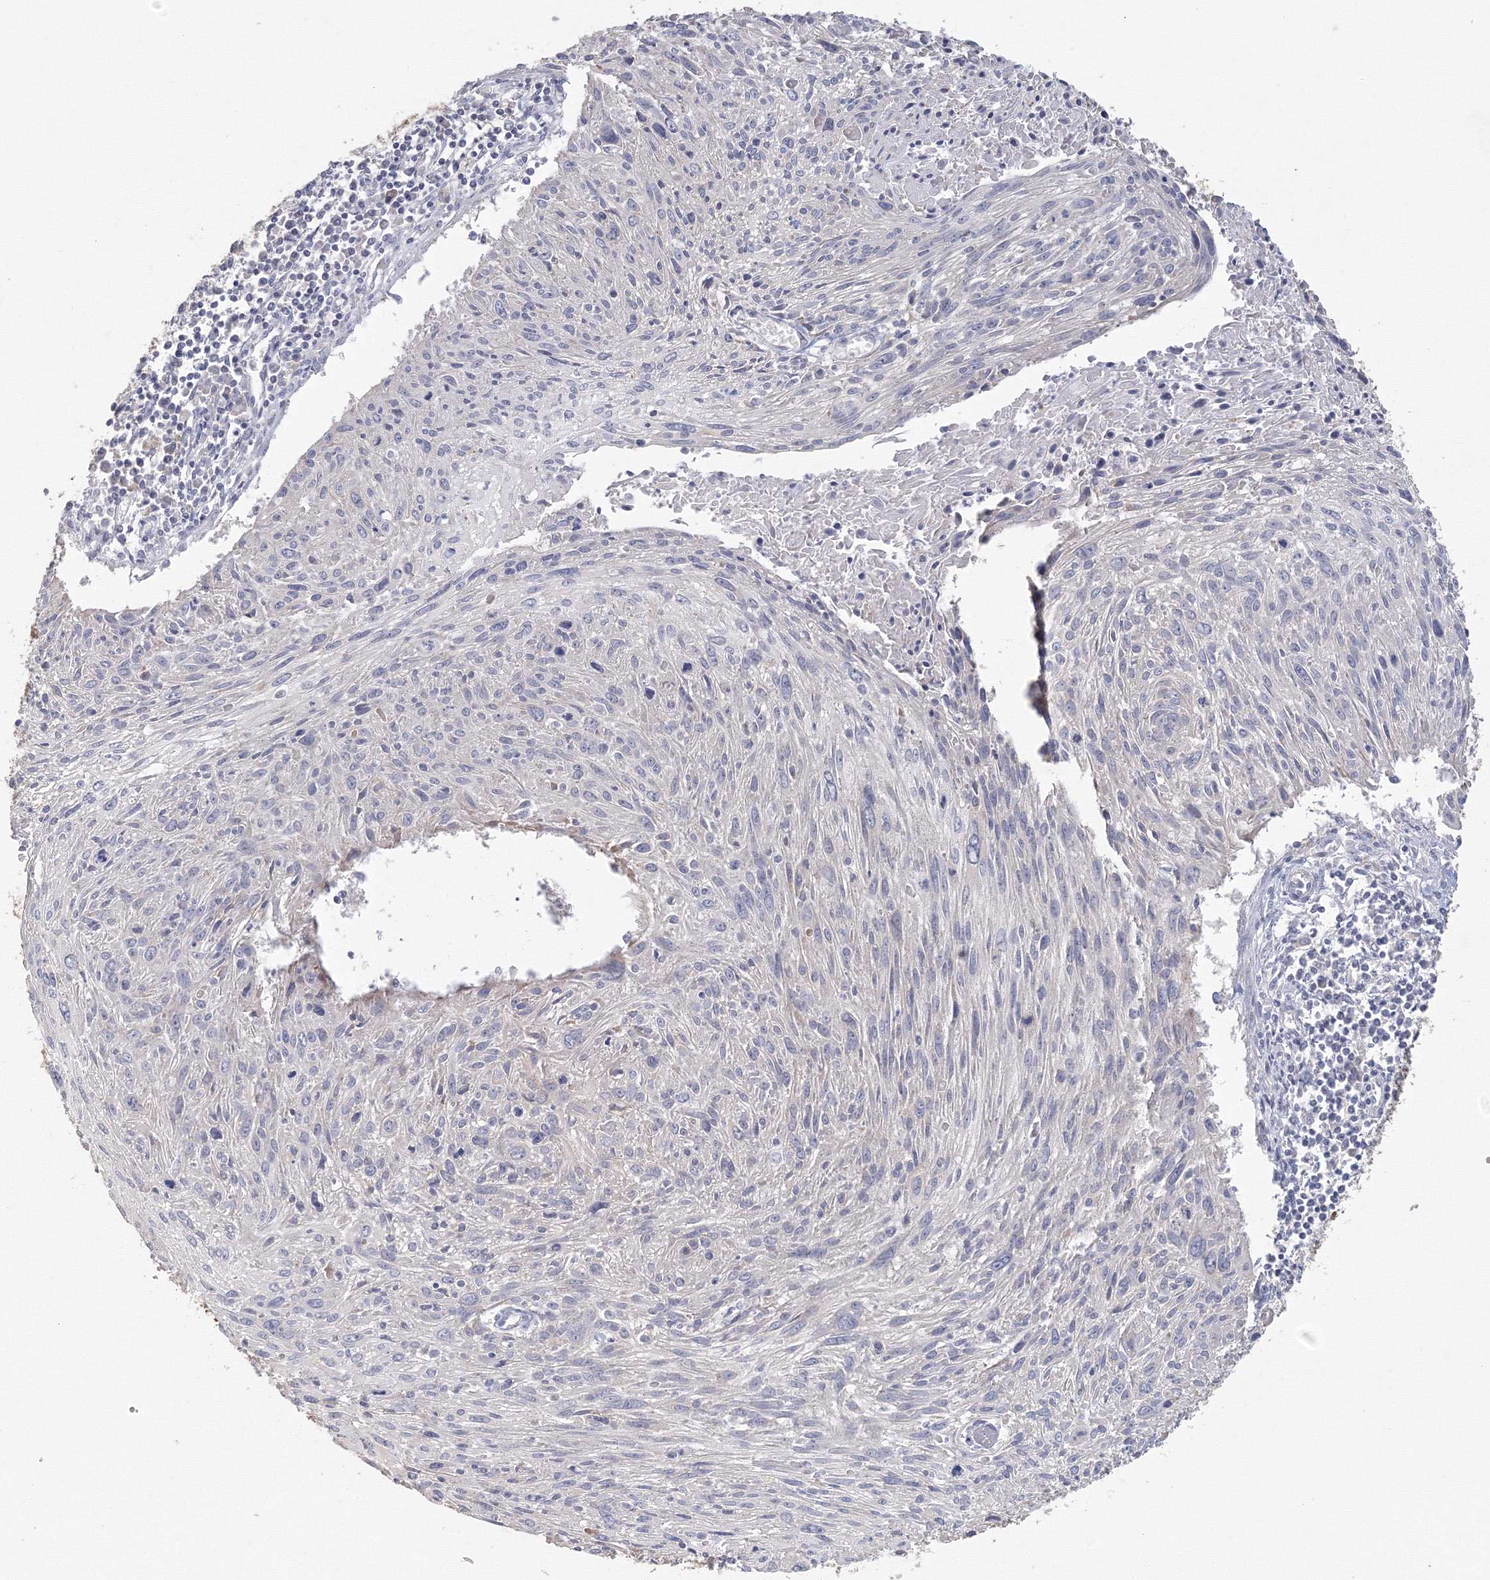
{"staining": {"intensity": "negative", "quantity": "none", "location": "none"}, "tissue": "cervical cancer", "cell_type": "Tumor cells", "image_type": "cancer", "snomed": [{"axis": "morphology", "description": "Squamous cell carcinoma, NOS"}, {"axis": "topography", "description": "Cervix"}], "caption": "This is a image of IHC staining of cervical squamous cell carcinoma, which shows no staining in tumor cells. (Immunohistochemistry (ihc), brightfield microscopy, high magnification).", "gene": "TACC2", "patient": {"sex": "female", "age": 51}}